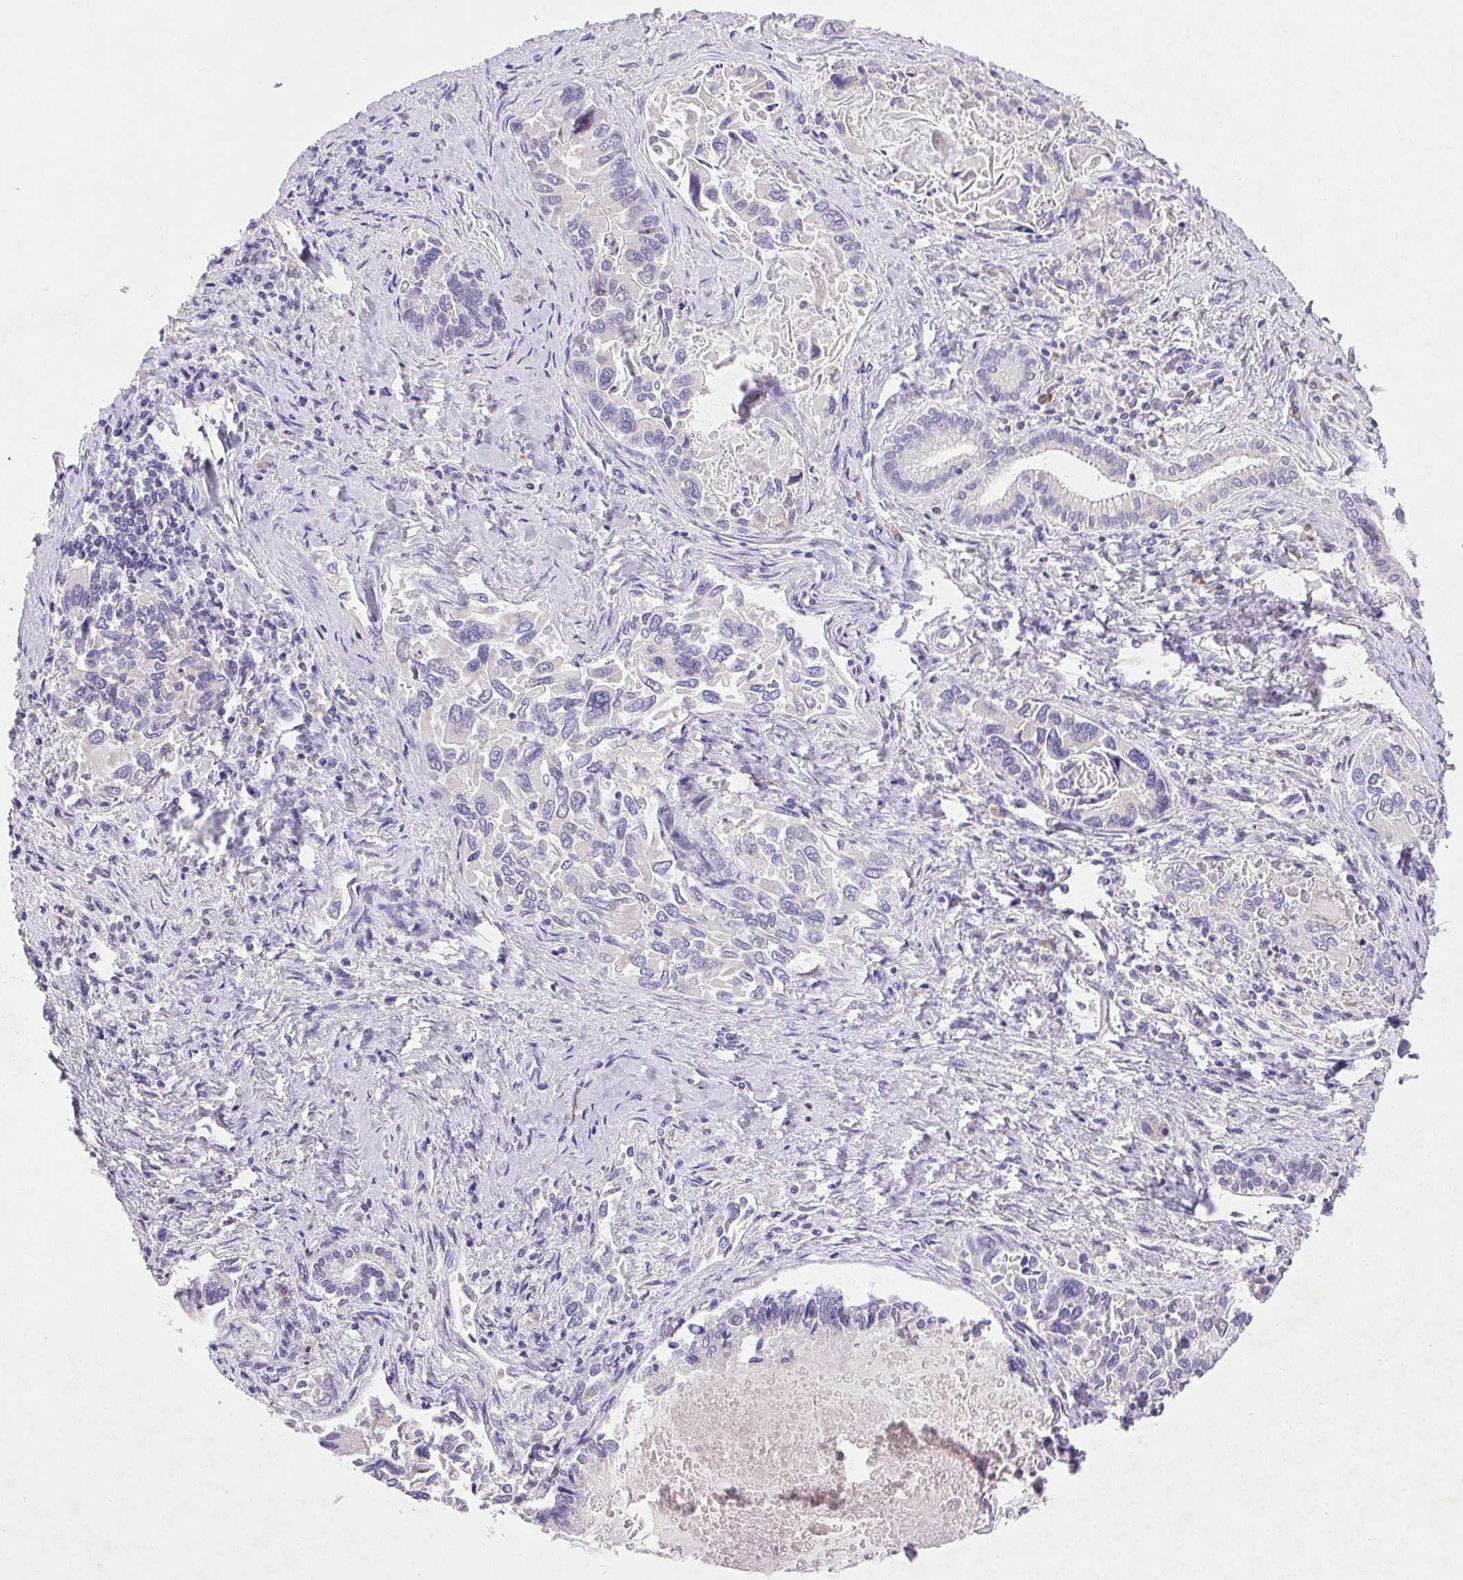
{"staining": {"intensity": "negative", "quantity": "none", "location": "none"}, "tissue": "liver cancer", "cell_type": "Tumor cells", "image_type": "cancer", "snomed": [{"axis": "morphology", "description": "Cholangiocarcinoma"}, {"axis": "topography", "description": "Liver"}], "caption": "A high-resolution histopathology image shows immunohistochemistry staining of liver cancer, which displays no significant staining in tumor cells.", "gene": "ARHGAP11B", "patient": {"sex": "male", "age": 66}}